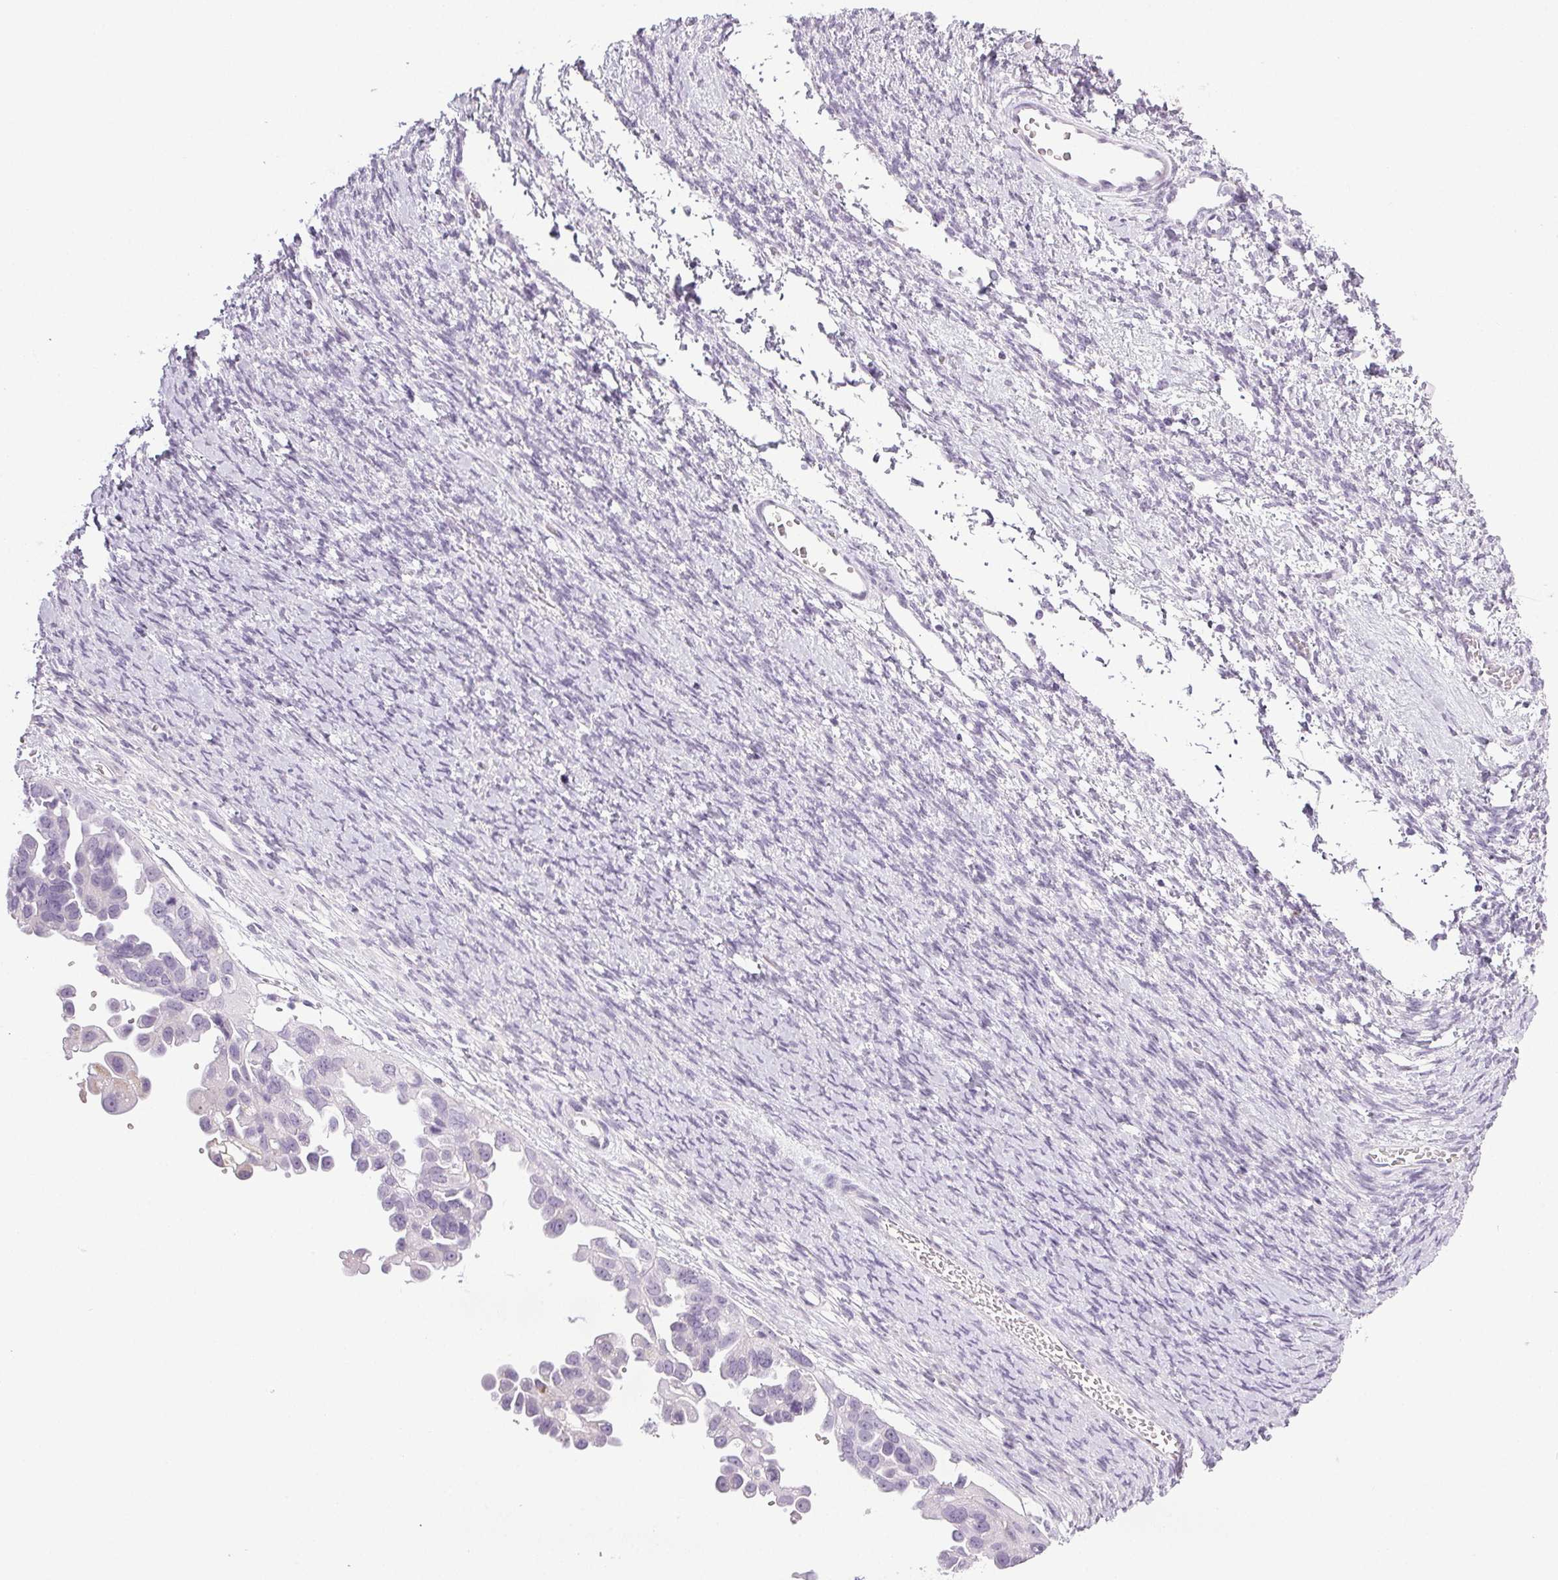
{"staining": {"intensity": "negative", "quantity": "none", "location": "none"}, "tissue": "ovarian cancer", "cell_type": "Tumor cells", "image_type": "cancer", "snomed": [{"axis": "morphology", "description": "Cystadenocarcinoma, serous, NOS"}, {"axis": "topography", "description": "Ovary"}], "caption": "A micrograph of human ovarian cancer (serous cystadenocarcinoma) is negative for staining in tumor cells. (Stains: DAB immunohistochemistry with hematoxylin counter stain, Microscopy: brightfield microscopy at high magnification).", "gene": "COL7A1", "patient": {"sex": "female", "age": 53}}